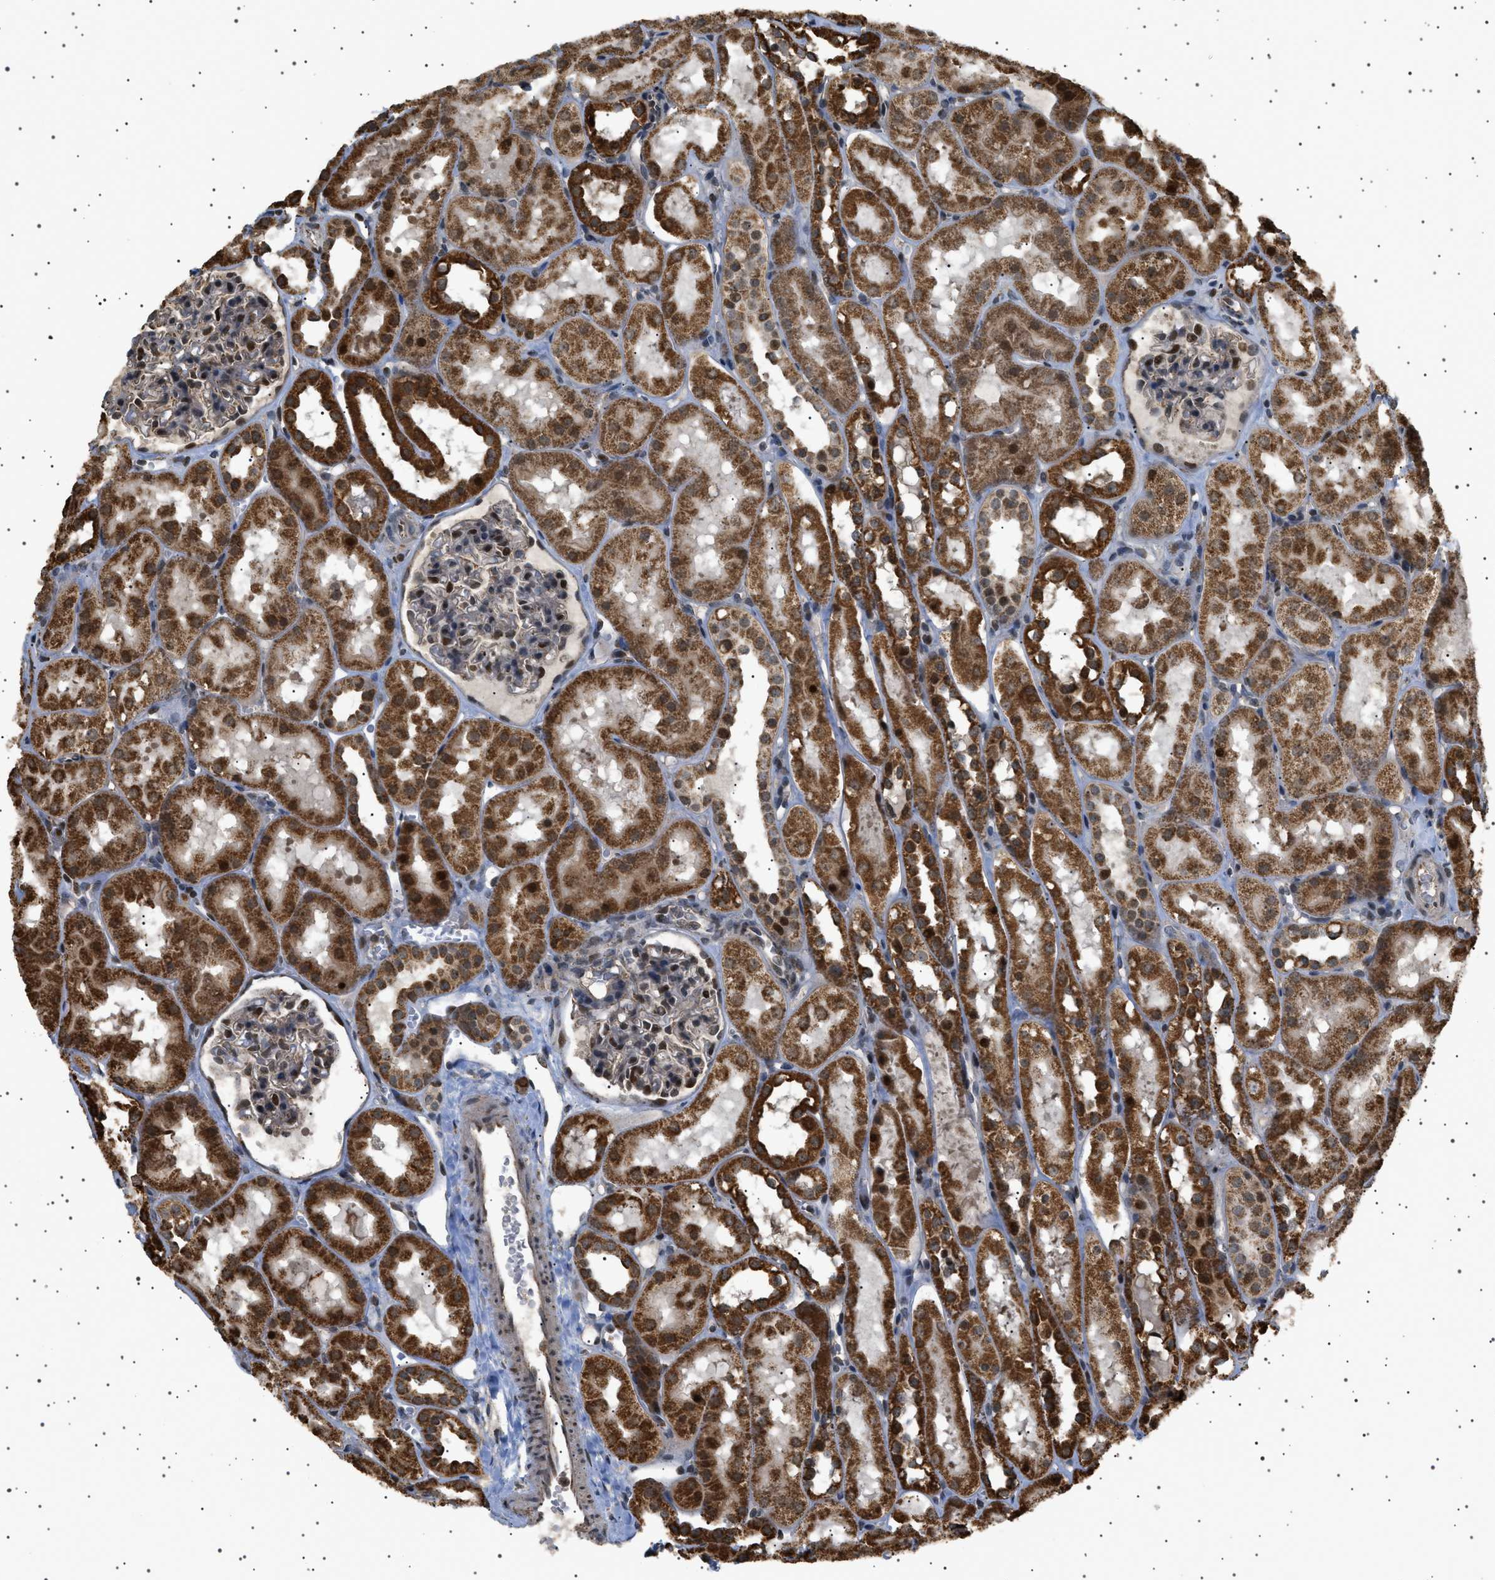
{"staining": {"intensity": "strong", "quantity": "<25%", "location": "cytoplasmic/membranous,nuclear"}, "tissue": "kidney", "cell_type": "Cells in glomeruli", "image_type": "normal", "snomed": [{"axis": "morphology", "description": "Normal tissue, NOS"}, {"axis": "topography", "description": "Kidney"}, {"axis": "topography", "description": "Urinary bladder"}], "caption": "Protein expression analysis of benign human kidney reveals strong cytoplasmic/membranous,nuclear staining in approximately <25% of cells in glomeruli.", "gene": "MELK", "patient": {"sex": "male", "age": 16}}